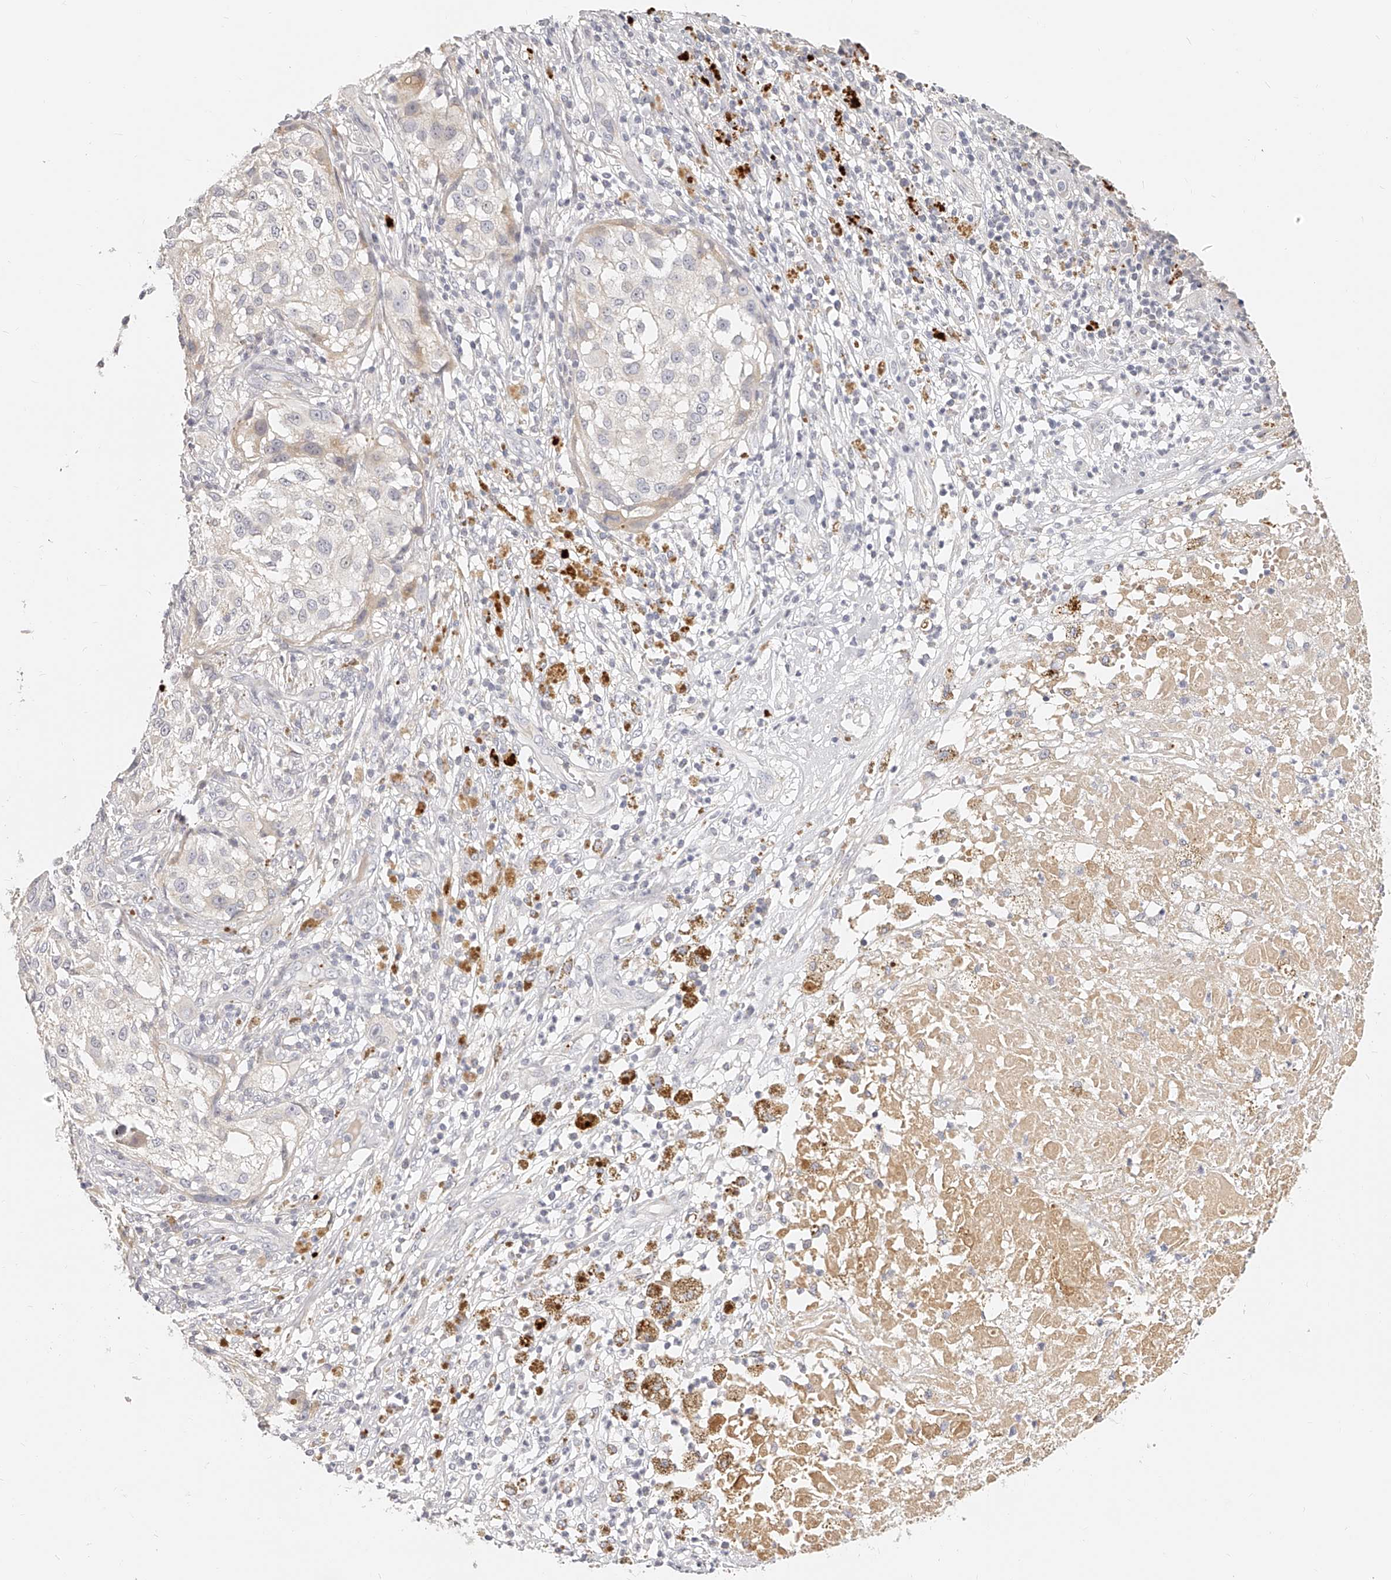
{"staining": {"intensity": "negative", "quantity": "none", "location": "none"}, "tissue": "melanoma", "cell_type": "Tumor cells", "image_type": "cancer", "snomed": [{"axis": "morphology", "description": "Necrosis, NOS"}, {"axis": "morphology", "description": "Malignant melanoma, NOS"}, {"axis": "topography", "description": "Skin"}], "caption": "Tumor cells show no significant positivity in malignant melanoma.", "gene": "ITGB3", "patient": {"sex": "female", "age": 87}}